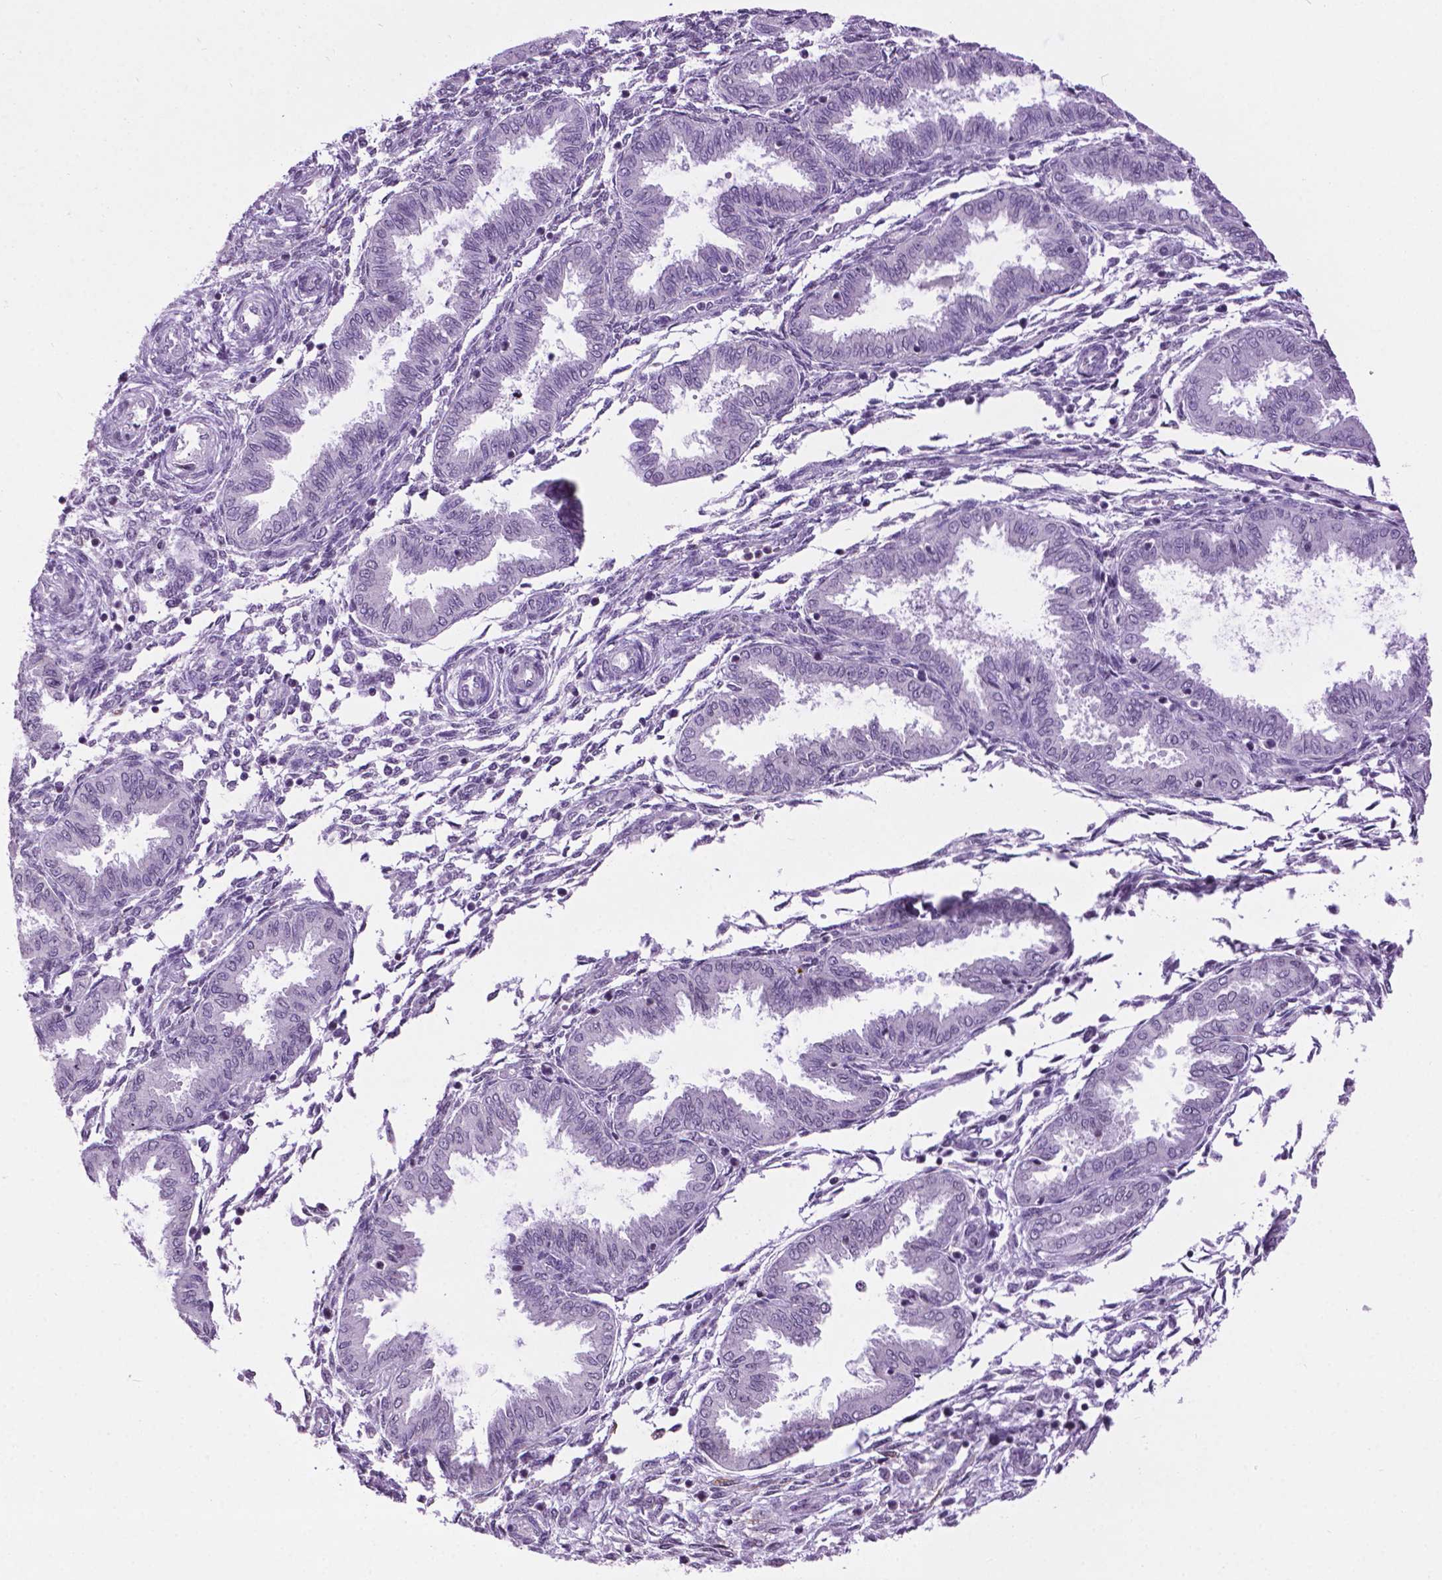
{"staining": {"intensity": "negative", "quantity": "none", "location": "none"}, "tissue": "endometrium", "cell_type": "Cells in endometrial stroma", "image_type": "normal", "snomed": [{"axis": "morphology", "description": "Normal tissue, NOS"}, {"axis": "topography", "description": "Endometrium"}], "caption": "A high-resolution photomicrograph shows IHC staining of normal endometrium, which reveals no significant positivity in cells in endometrial stroma.", "gene": "TH", "patient": {"sex": "female", "age": 33}}